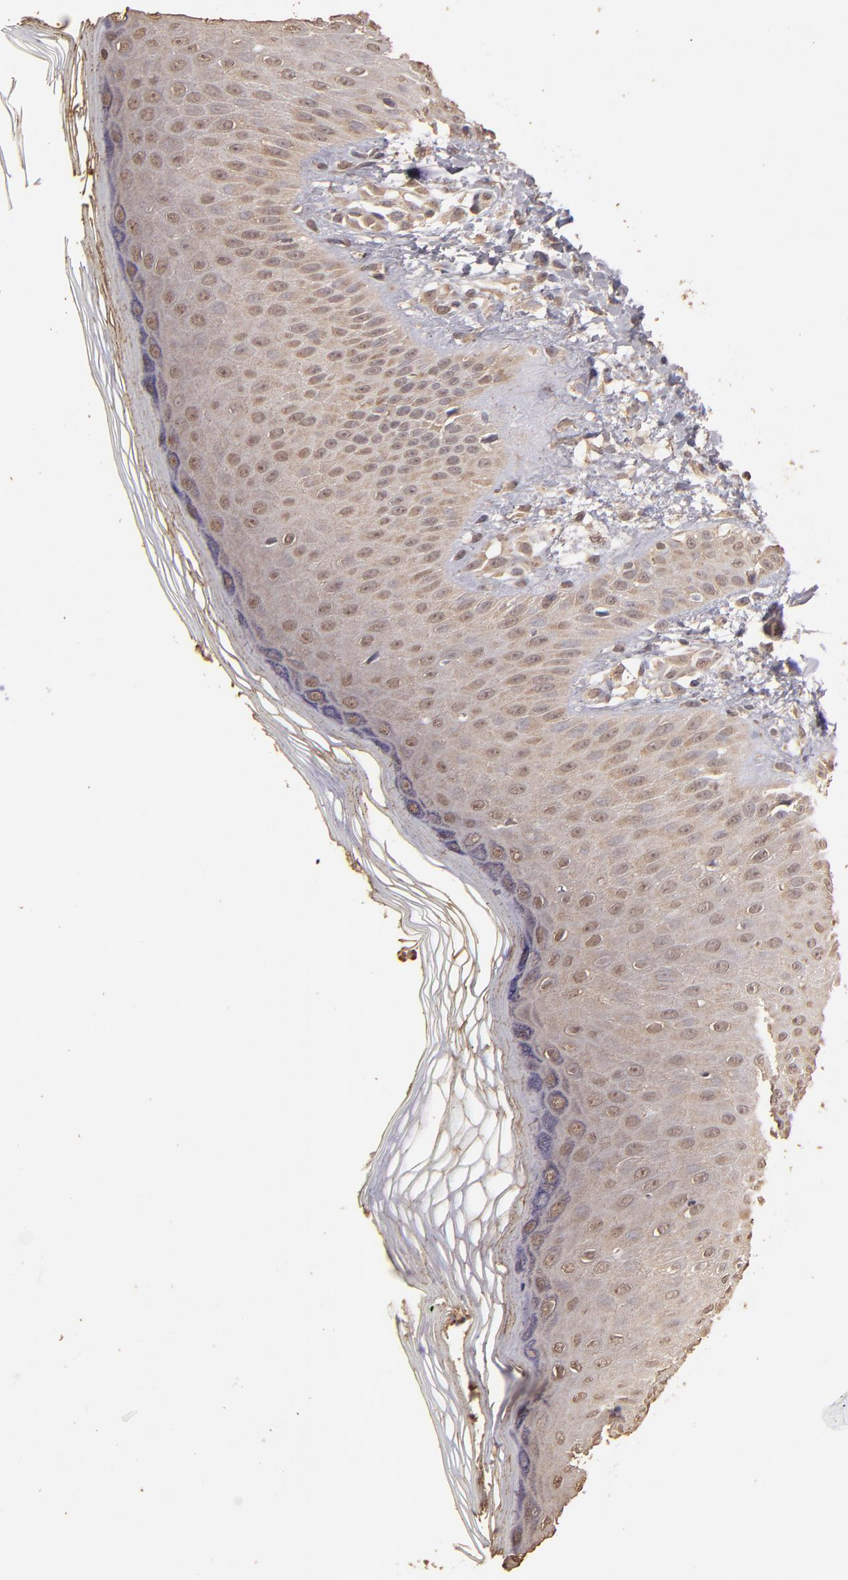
{"staining": {"intensity": "moderate", "quantity": ">75%", "location": "cytoplasmic/membranous"}, "tissue": "skin", "cell_type": "Epidermal cells", "image_type": "normal", "snomed": [{"axis": "morphology", "description": "Normal tissue, NOS"}, {"axis": "morphology", "description": "Inflammation, NOS"}, {"axis": "topography", "description": "Soft tissue"}, {"axis": "topography", "description": "Anal"}], "caption": "About >75% of epidermal cells in unremarkable human skin reveal moderate cytoplasmic/membranous protein positivity as visualized by brown immunohistochemical staining.", "gene": "OPHN1", "patient": {"sex": "female", "age": 15}}